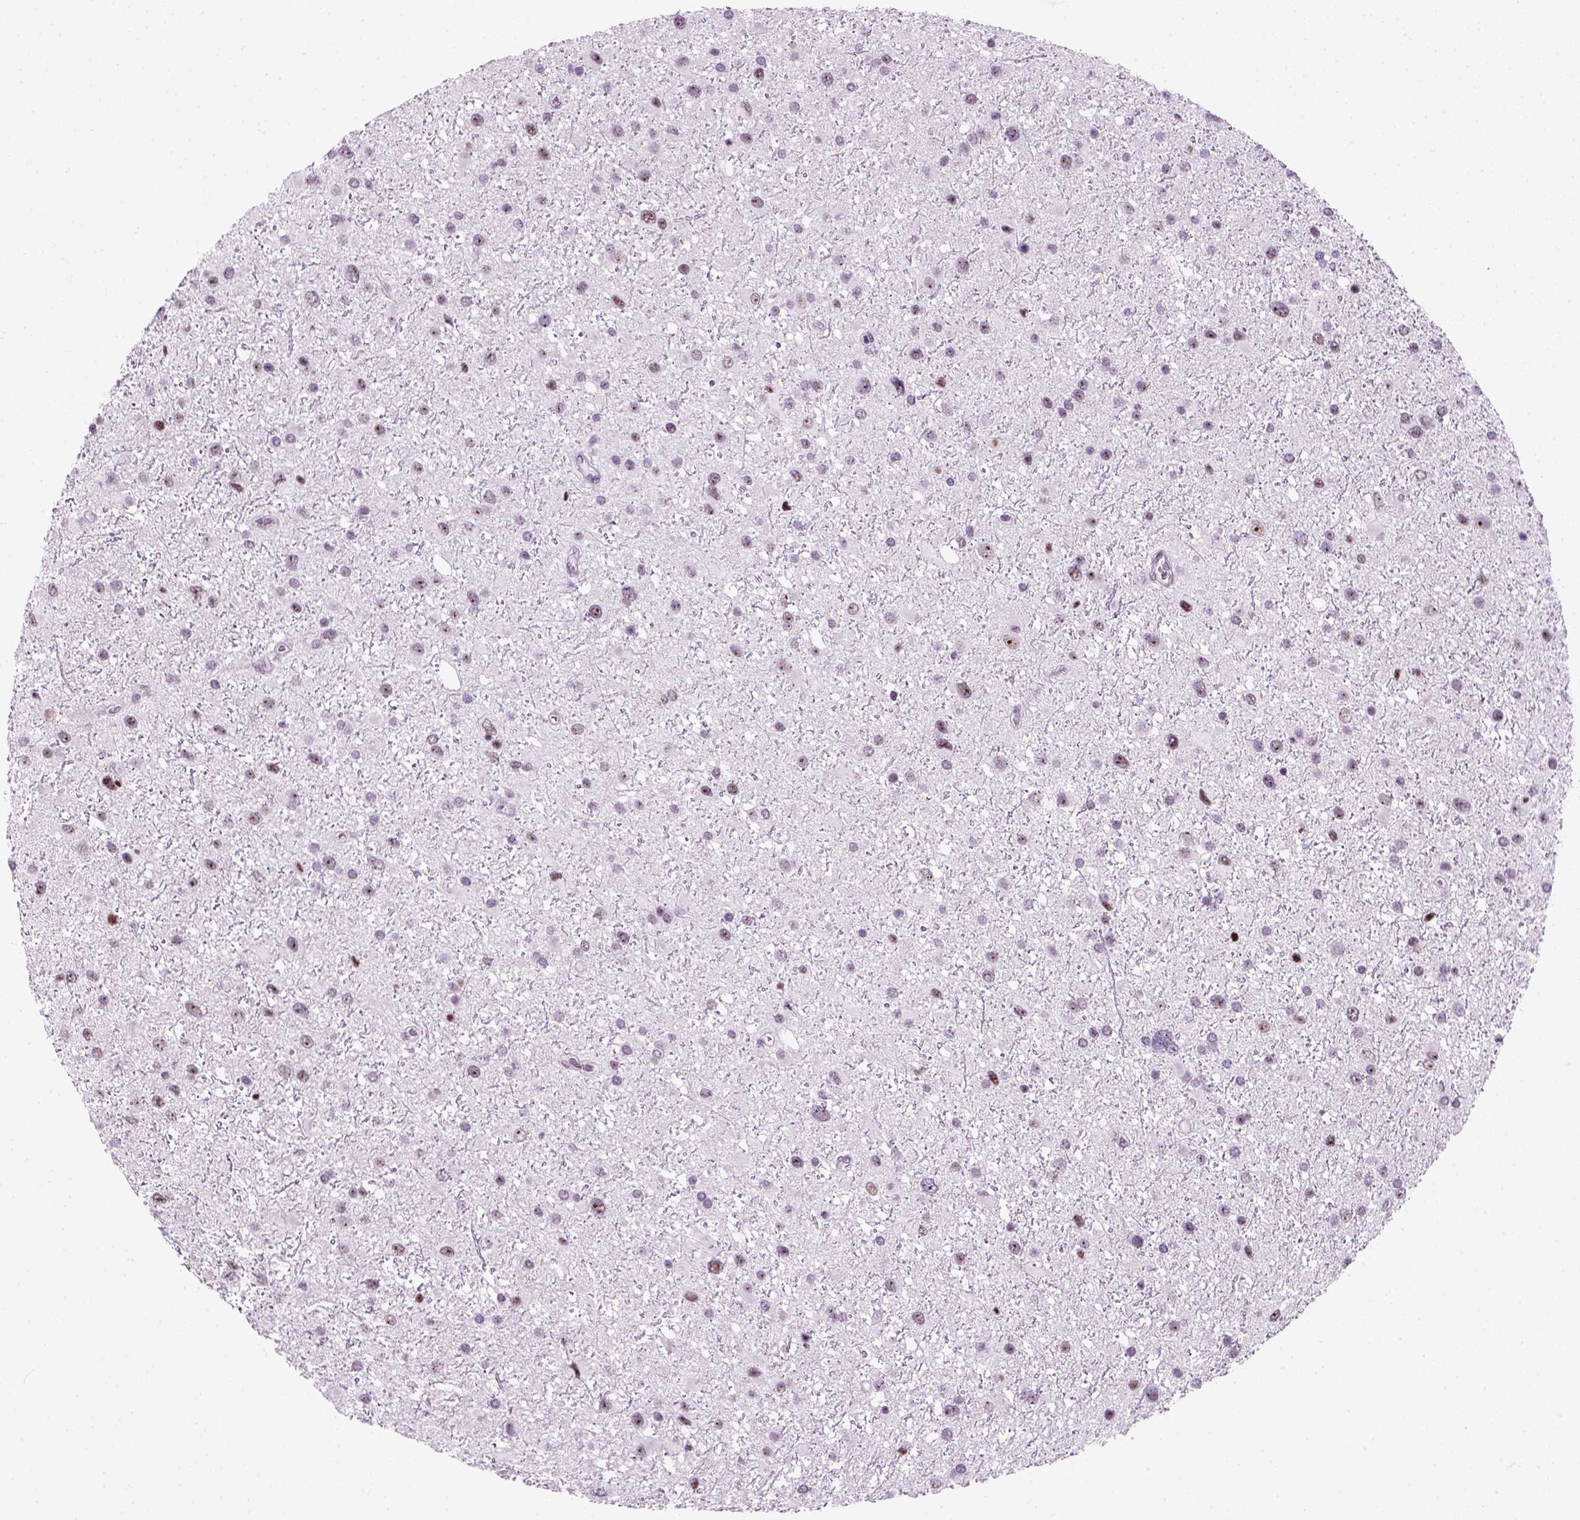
{"staining": {"intensity": "weak", "quantity": "25%-75%", "location": "nuclear"}, "tissue": "glioma", "cell_type": "Tumor cells", "image_type": "cancer", "snomed": [{"axis": "morphology", "description": "Glioma, malignant, Low grade"}, {"axis": "topography", "description": "Brain"}], "caption": "Protein expression analysis of glioma displays weak nuclear staining in approximately 25%-75% of tumor cells.", "gene": "ZNF865", "patient": {"sex": "female", "age": 32}}